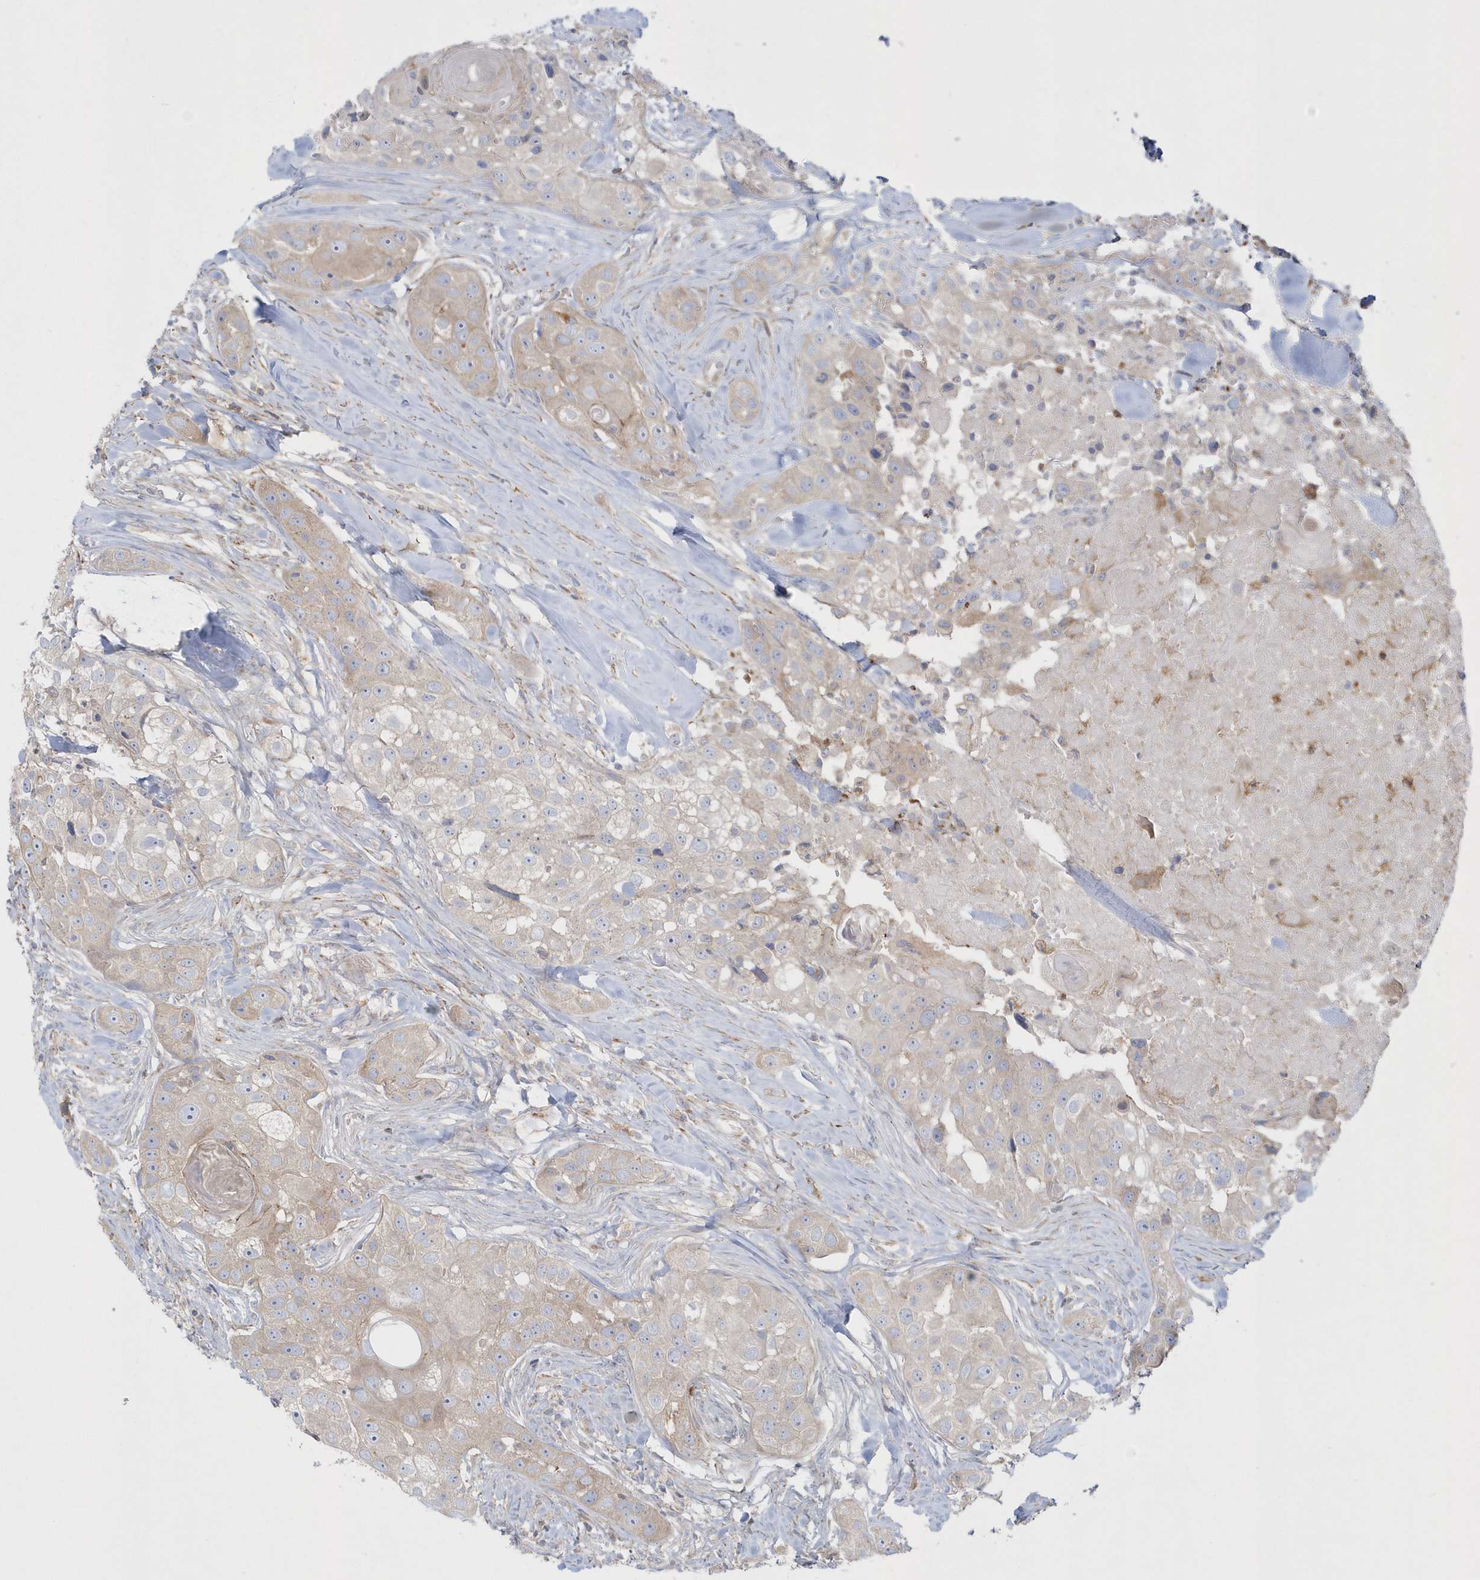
{"staining": {"intensity": "negative", "quantity": "none", "location": "none"}, "tissue": "head and neck cancer", "cell_type": "Tumor cells", "image_type": "cancer", "snomed": [{"axis": "morphology", "description": "Normal tissue, NOS"}, {"axis": "morphology", "description": "Squamous cell carcinoma, NOS"}, {"axis": "topography", "description": "Skeletal muscle"}, {"axis": "topography", "description": "Head-Neck"}], "caption": "Immunohistochemical staining of human head and neck cancer displays no significant staining in tumor cells.", "gene": "DNAJC18", "patient": {"sex": "male", "age": 51}}